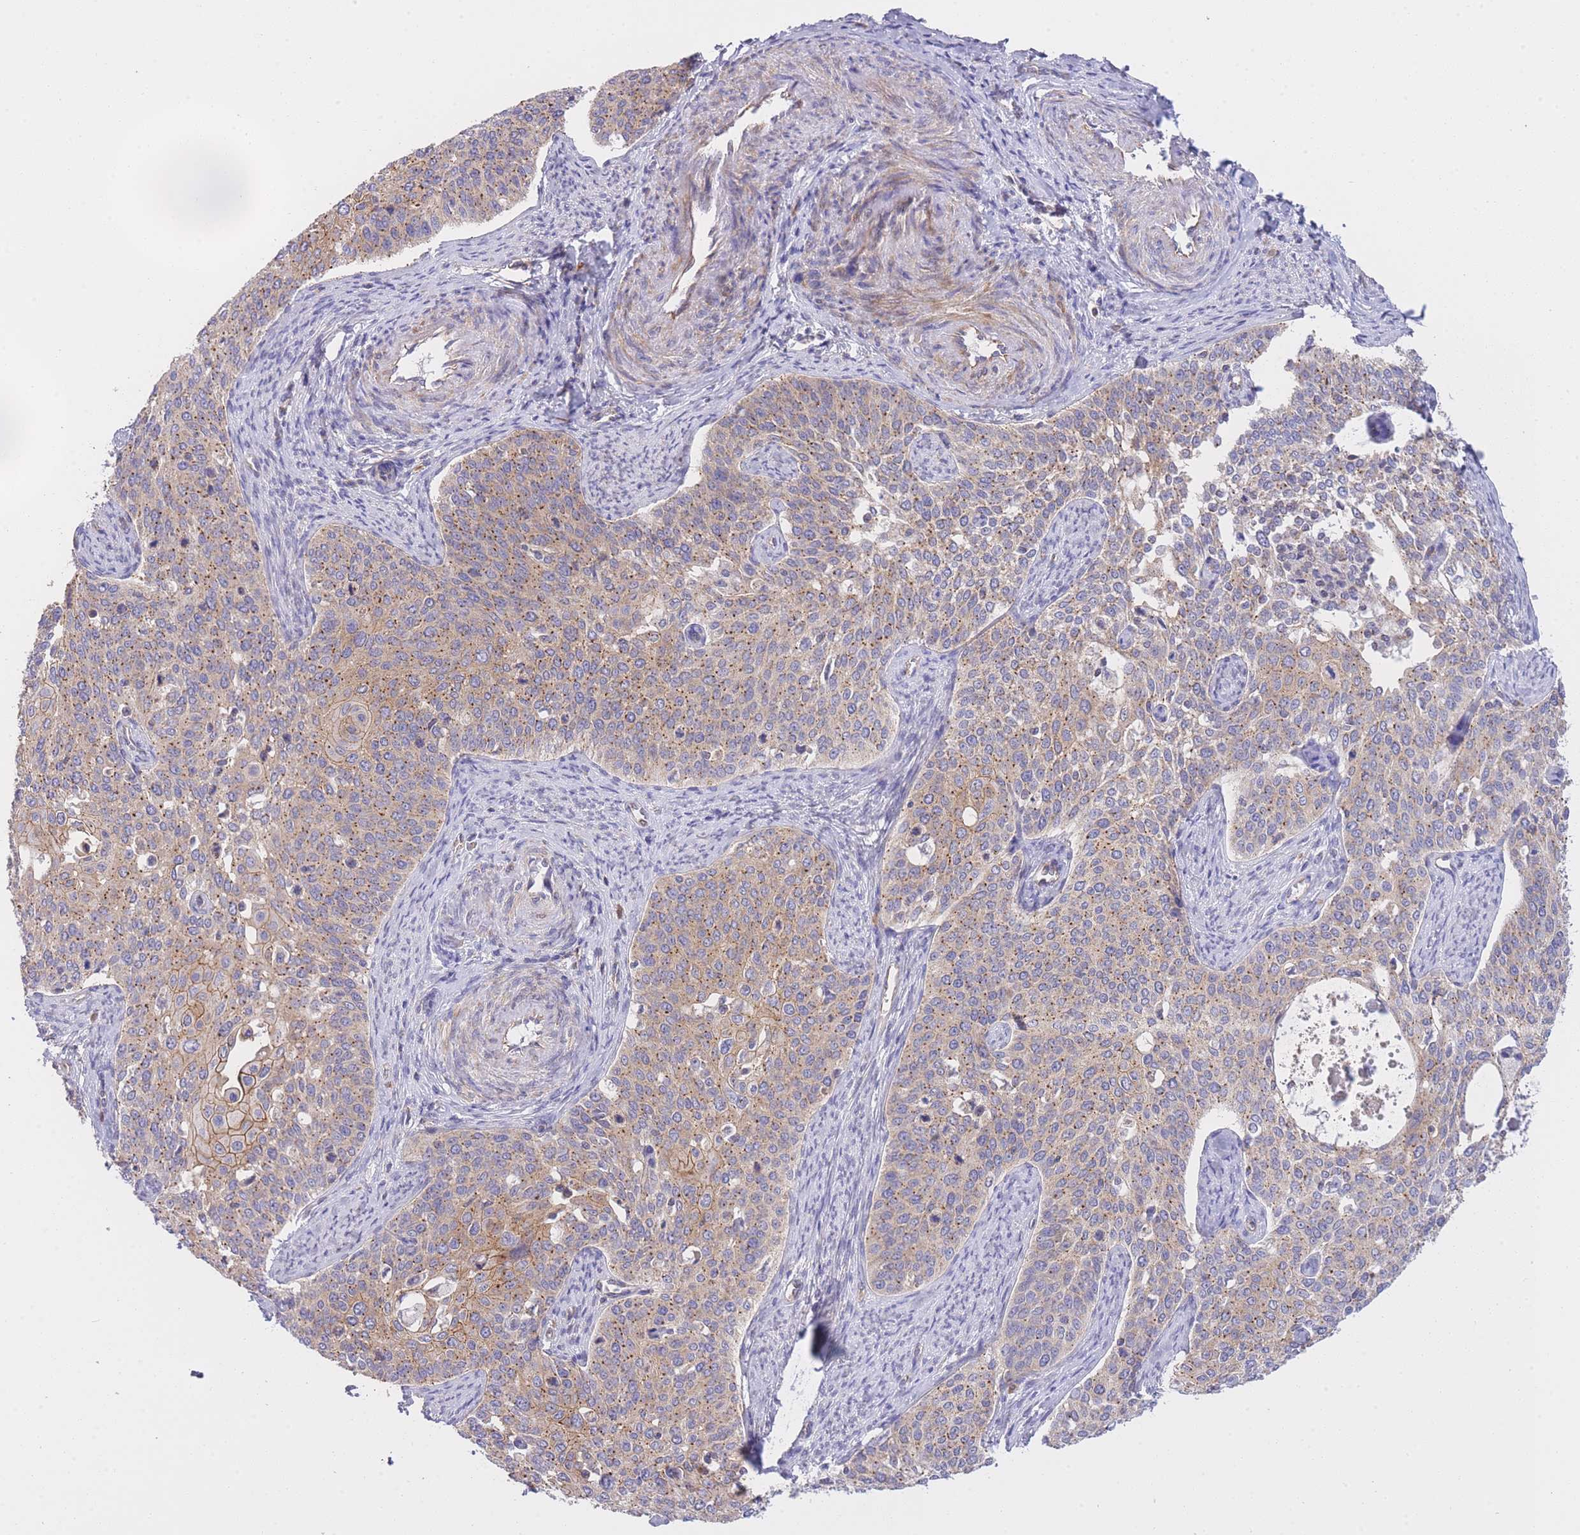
{"staining": {"intensity": "weak", "quantity": "25%-75%", "location": "cytoplasmic/membranous"}, "tissue": "cervical cancer", "cell_type": "Tumor cells", "image_type": "cancer", "snomed": [{"axis": "morphology", "description": "Squamous cell carcinoma, NOS"}, {"axis": "topography", "description": "Cervix"}], "caption": "Immunohistochemical staining of cervical cancer (squamous cell carcinoma) reveals low levels of weak cytoplasmic/membranous expression in about 25%-75% of tumor cells. (DAB (3,3'-diaminobenzidine) IHC with brightfield microscopy, high magnification).", "gene": "CTBP1", "patient": {"sex": "female", "age": 44}}